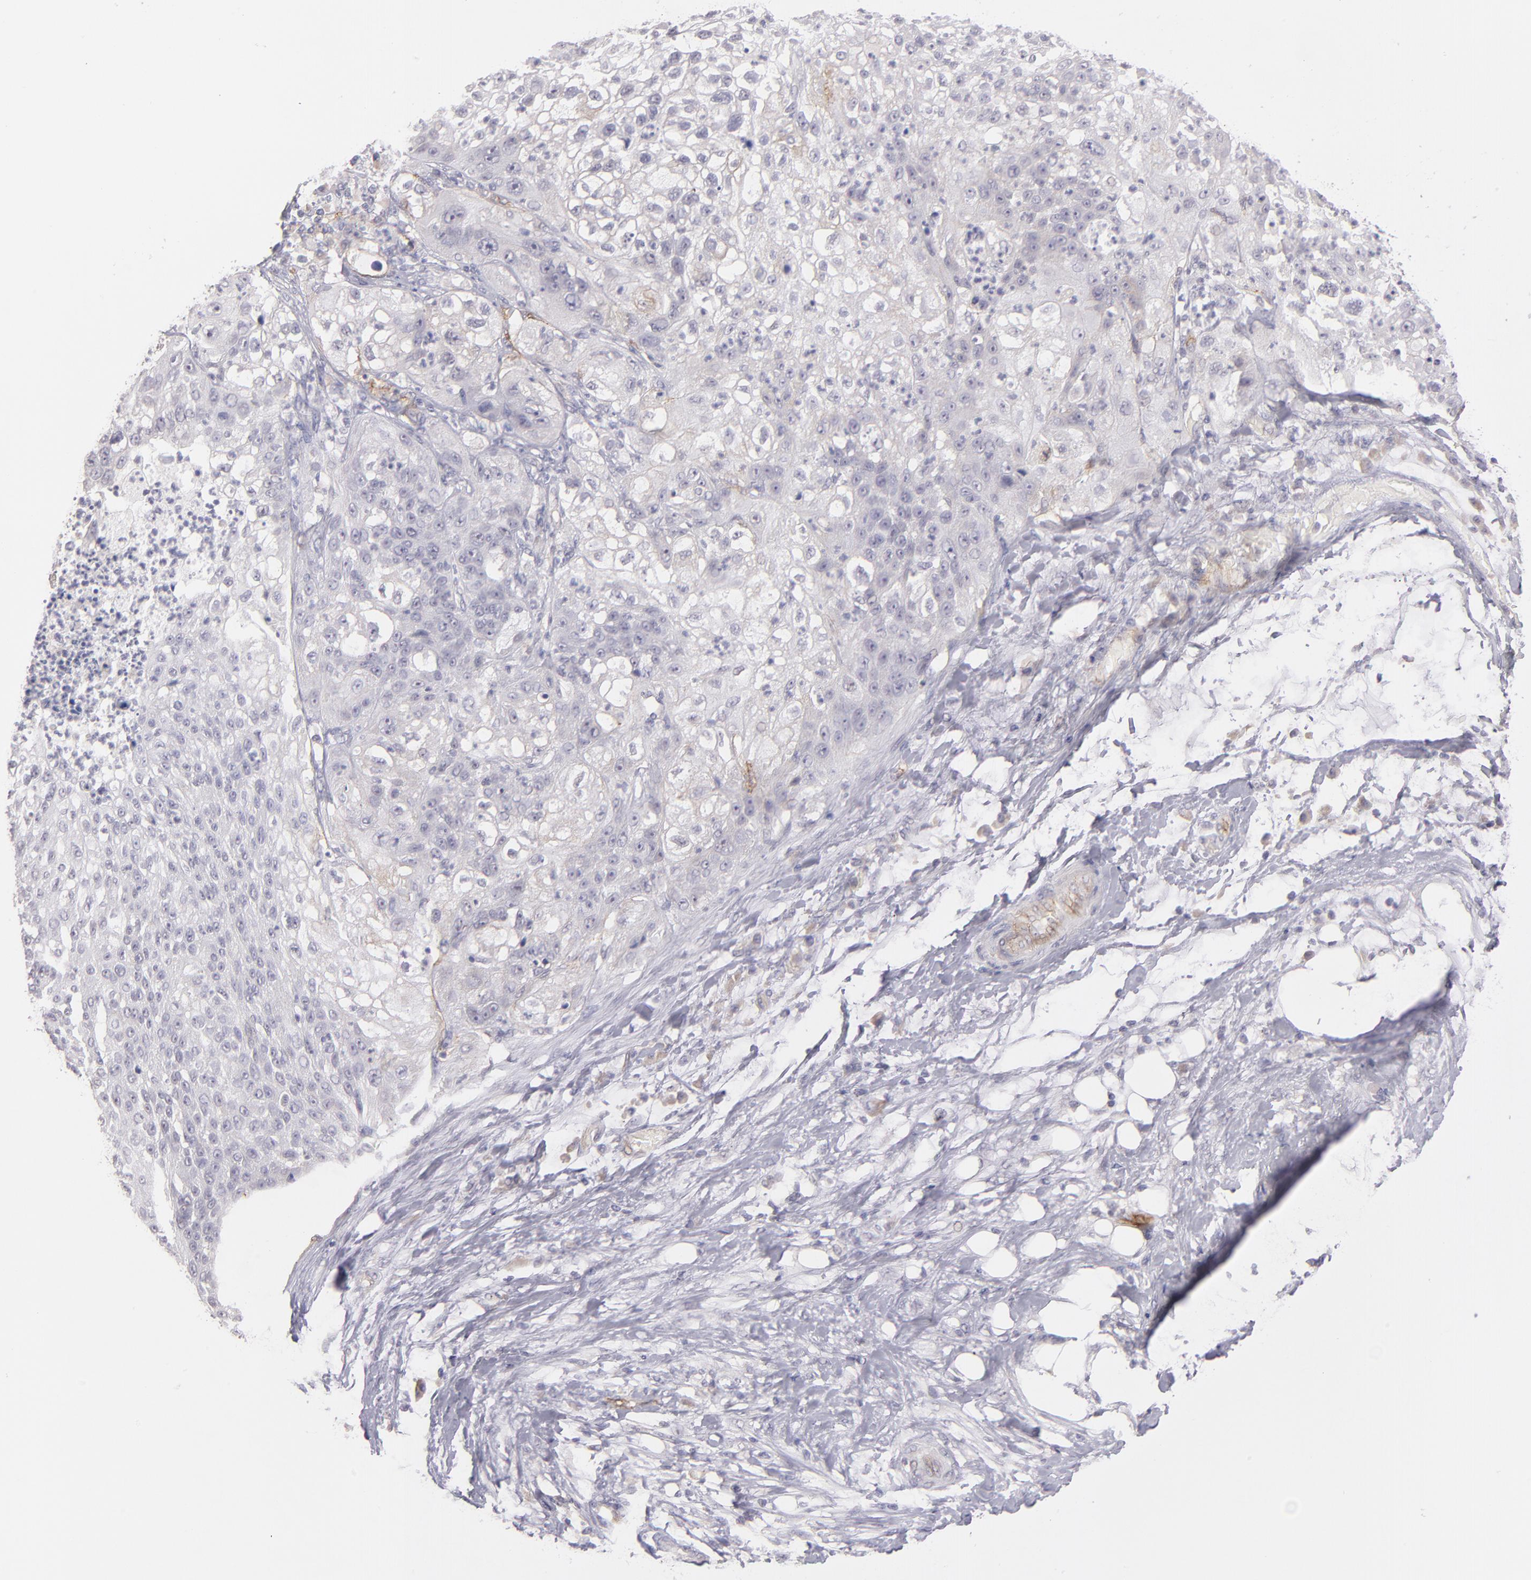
{"staining": {"intensity": "negative", "quantity": "none", "location": "none"}, "tissue": "lung cancer", "cell_type": "Tumor cells", "image_type": "cancer", "snomed": [{"axis": "morphology", "description": "Inflammation, NOS"}, {"axis": "morphology", "description": "Squamous cell carcinoma, NOS"}, {"axis": "topography", "description": "Lymph node"}, {"axis": "topography", "description": "Soft tissue"}, {"axis": "topography", "description": "Lung"}], "caption": "Immunohistochemical staining of human lung cancer (squamous cell carcinoma) exhibits no significant positivity in tumor cells.", "gene": "THBD", "patient": {"sex": "male", "age": 66}}